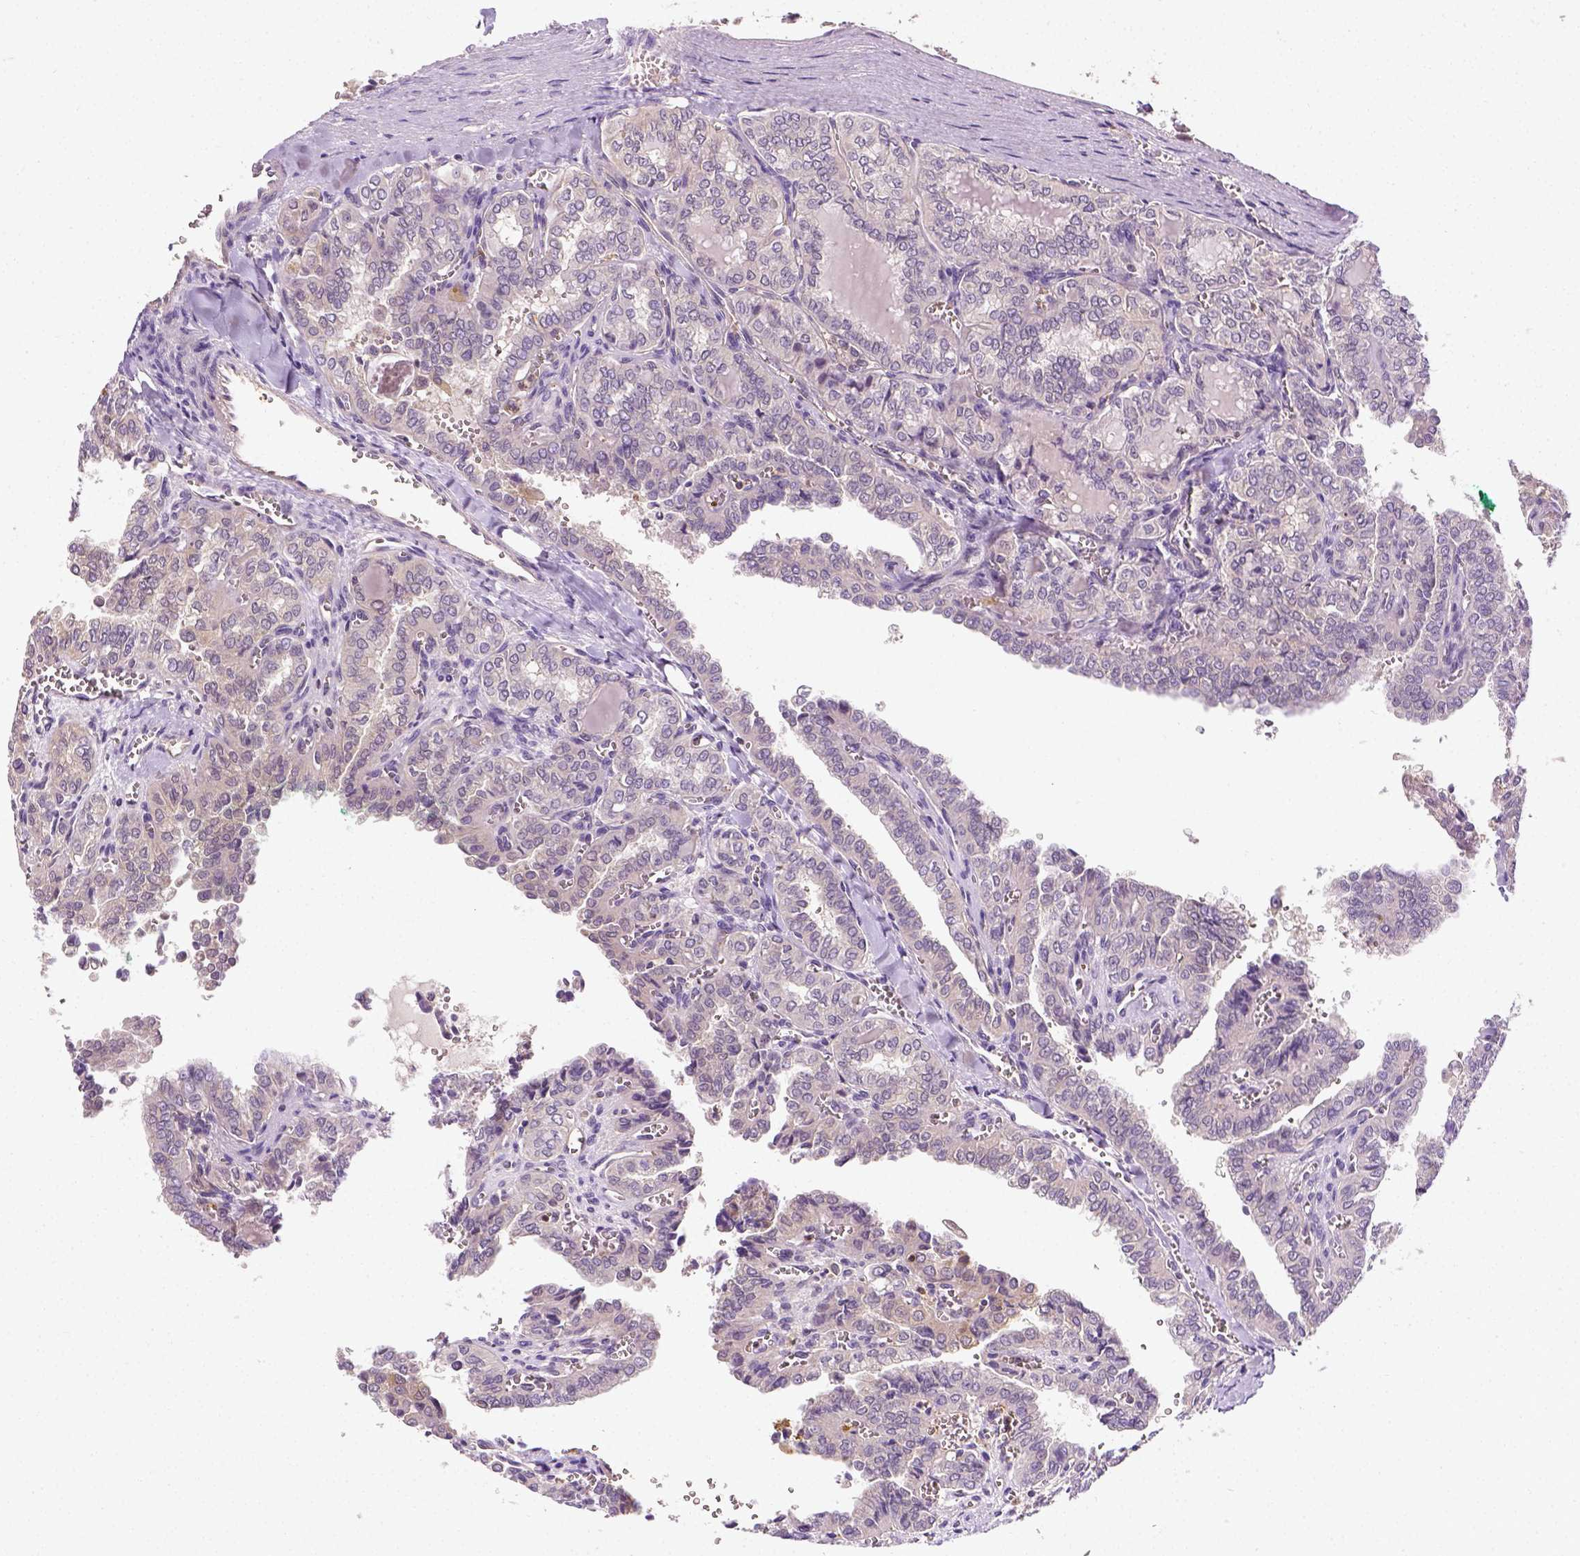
{"staining": {"intensity": "negative", "quantity": "none", "location": "none"}, "tissue": "thyroid cancer", "cell_type": "Tumor cells", "image_type": "cancer", "snomed": [{"axis": "morphology", "description": "Papillary adenocarcinoma, NOS"}, {"axis": "topography", "description": "Thyroid gland"}], "caption": "A histopathology image of thyroid papillary adenocarcinoma stained for a protein exhibits no brown staining in tumor cells.", "gene": "MATK", "patient": {"sex": "female", "age": 41}}